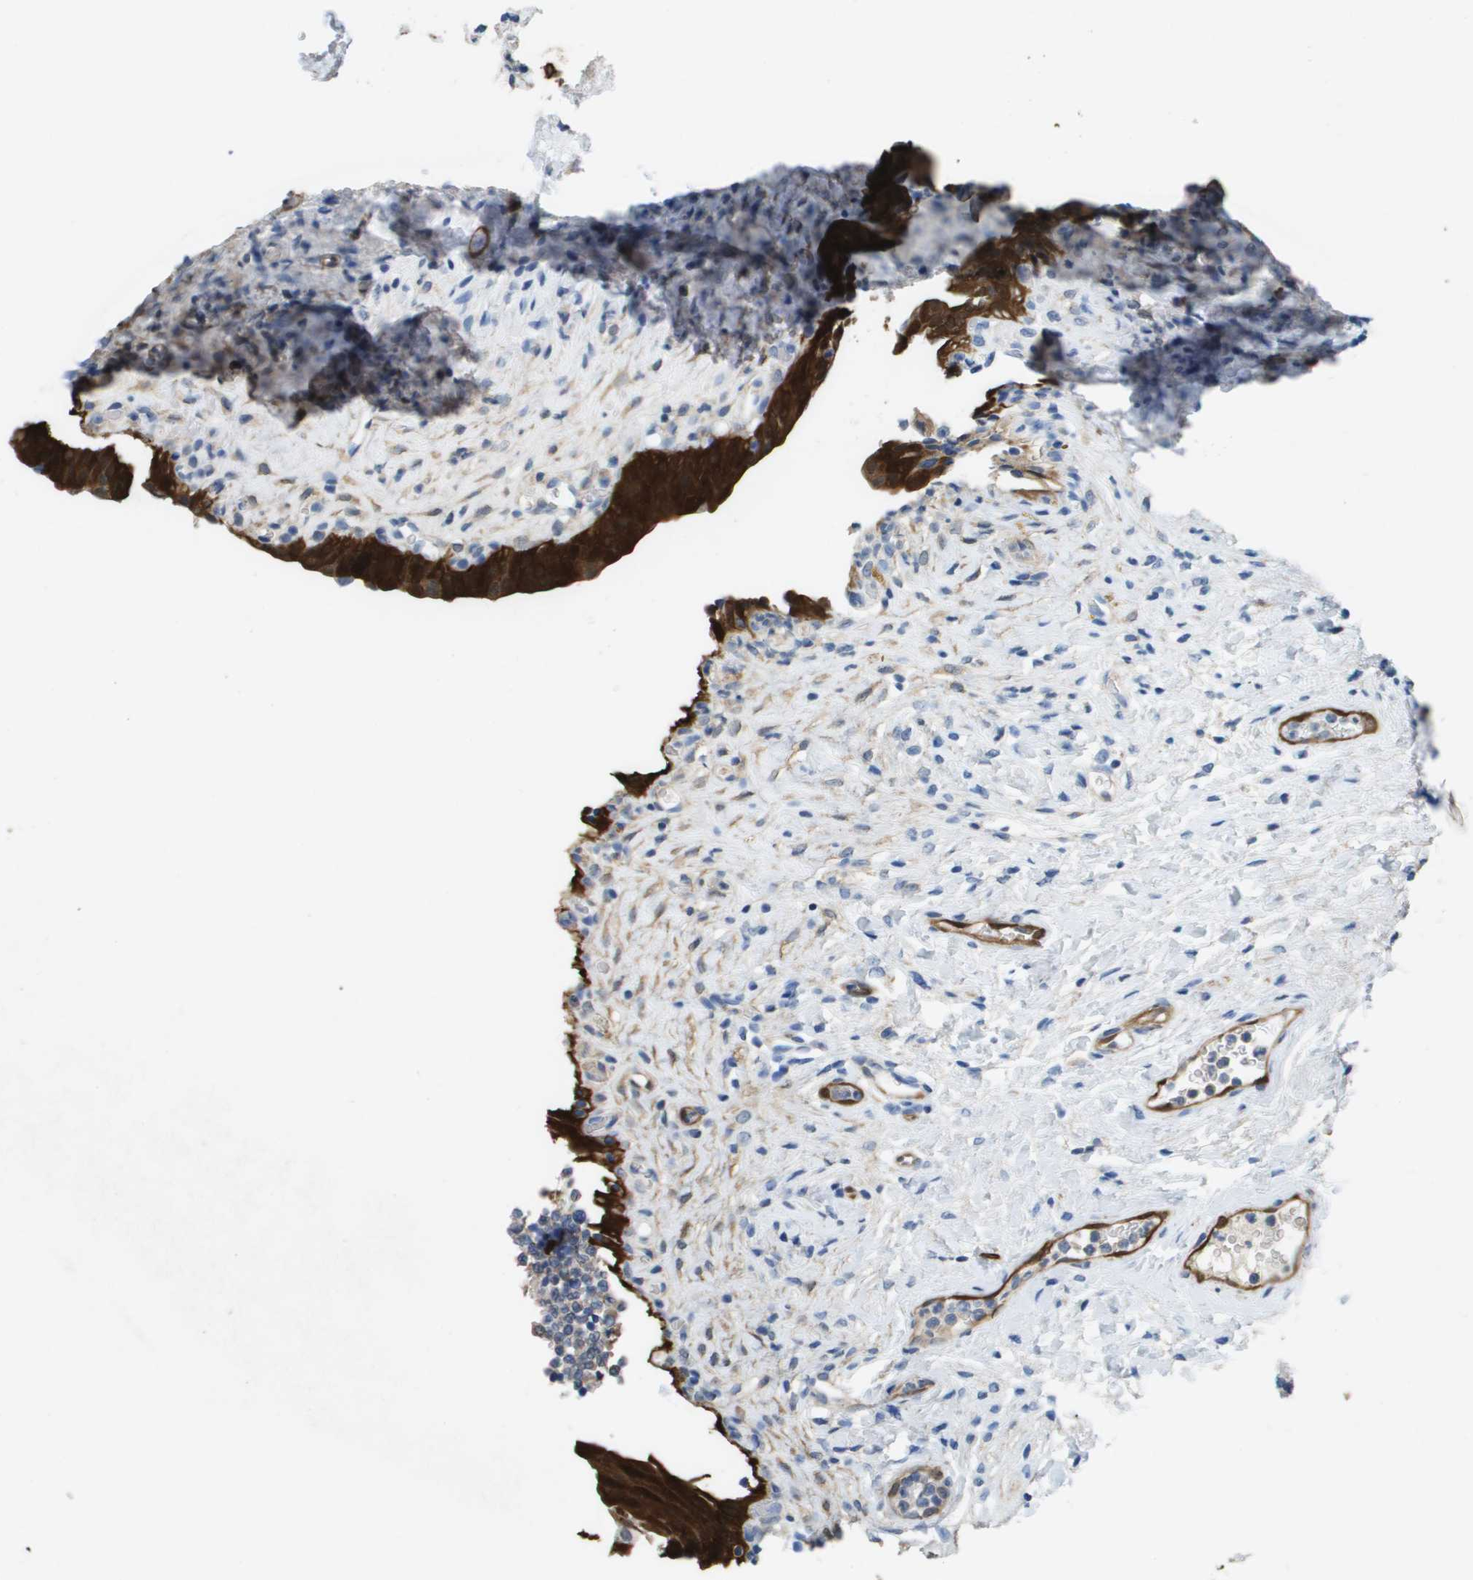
{"staining": {"intensity": "strong", "quantity": ">75%", "location": "cytoplasmic/membranous"}, "tissue": "urinary bladder", "cell_type": "Urothelial cells", "image_type": "normal", "snomed": [{"axis": "morphology", "description": "Urothelial carcinoma, High grade"}, {"axis": "topography", "description": "Urinary bladder"}], "caption": "Normal urinary bladder shows strong cytoplasmic/membranous positivity in about >75% of urothelial cells.", "gene": "FABP5", "patient": {"sex": "male", "age": 46}}